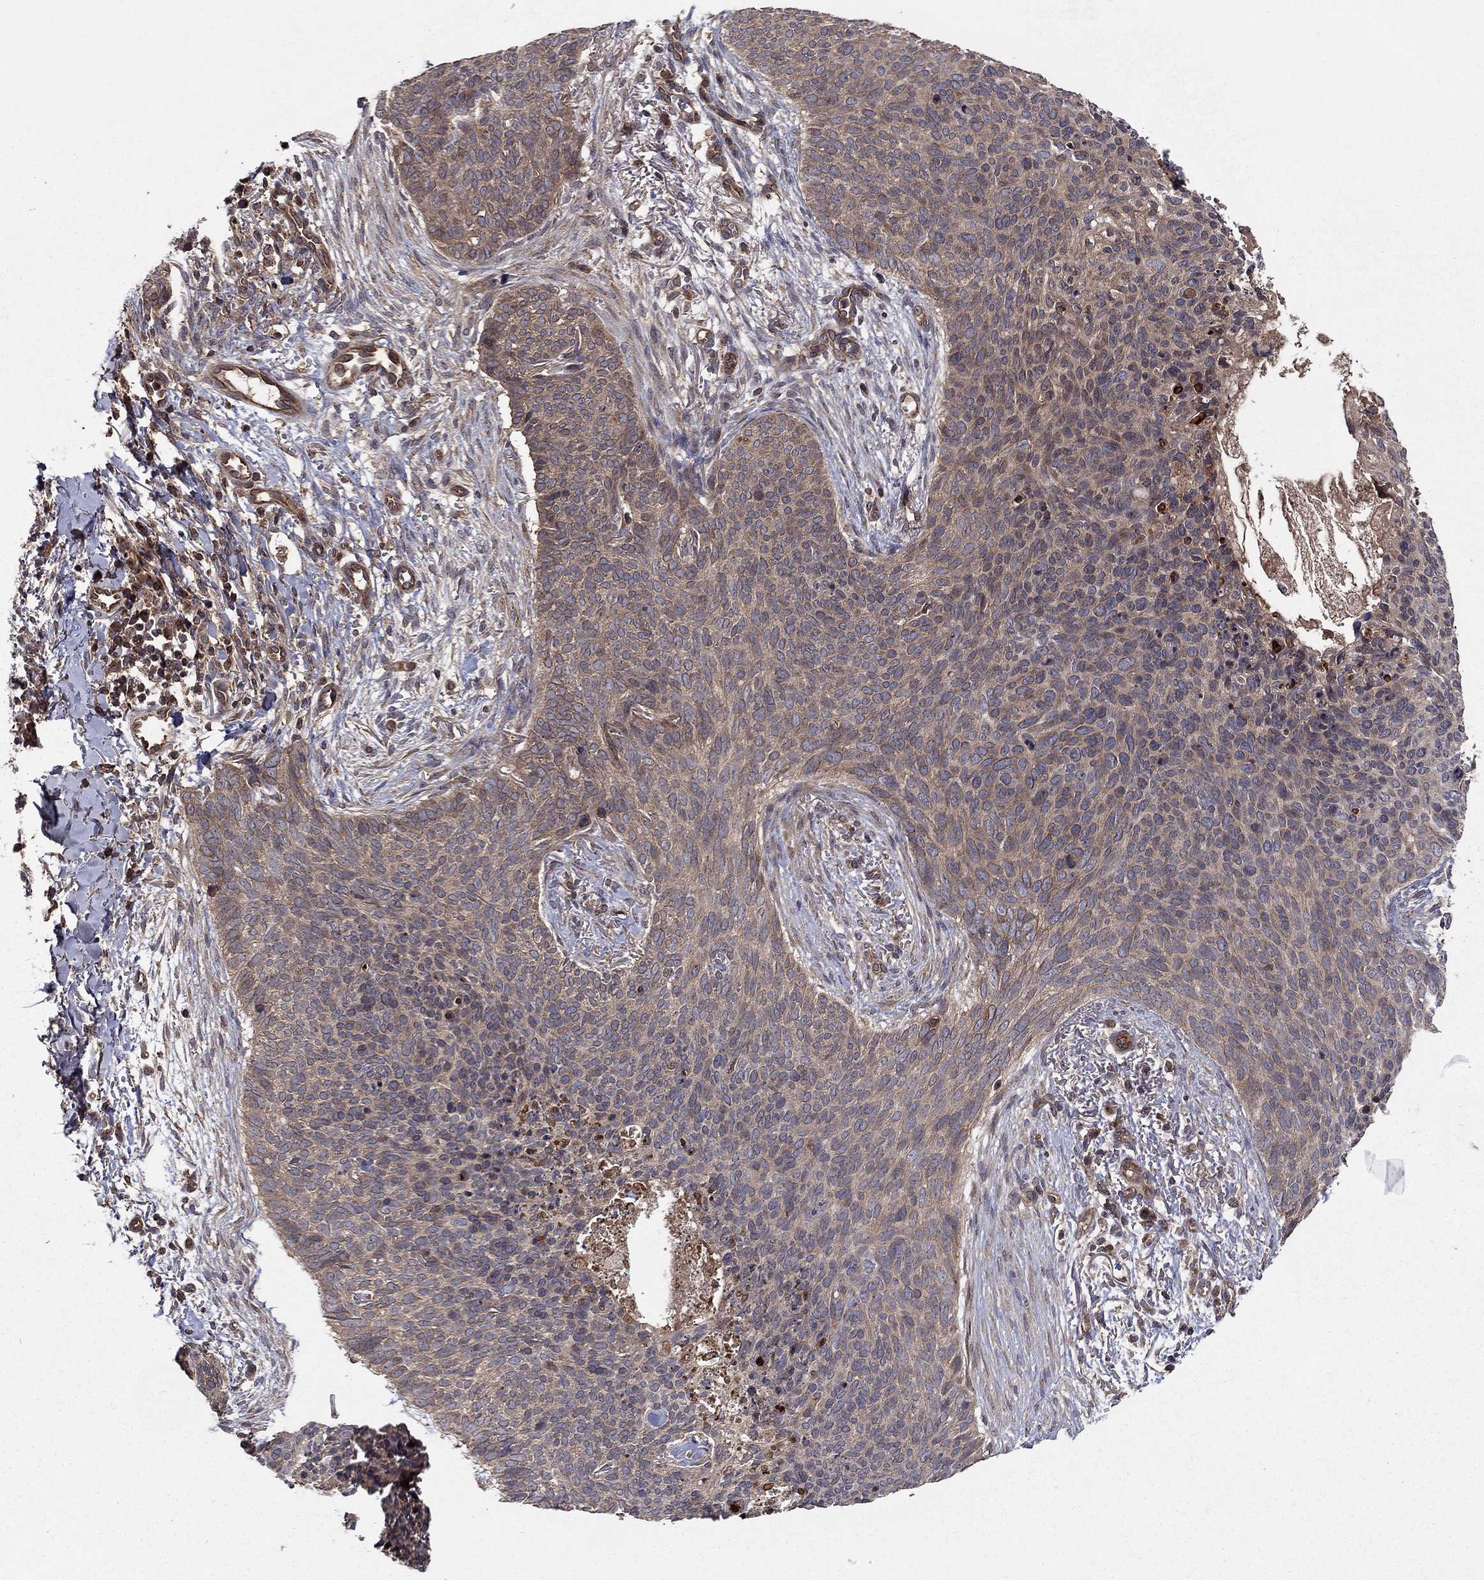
{"staining": {"intensity": "weak", "quantity": ">75%", "location": "cytoplasmic/membranous"}, "tissue": "skin cancer", "cell_type": "Tumor cells", "image_type": "cancer", "snomed": [{"axis": "morphology", "description": "Basal cell carcinoma"}, {"axis": "topography", "description": "Skin"}], "caption": "Protein staining of skin cancer tissue demonstrates weak cytoplasmic/membranous positivity in approximately >75% of tumor cells. (IHC, brightfield microscopy, high magnification).", "gene": "BMERB1", "patient": {"sex": "male", "age": 64}}